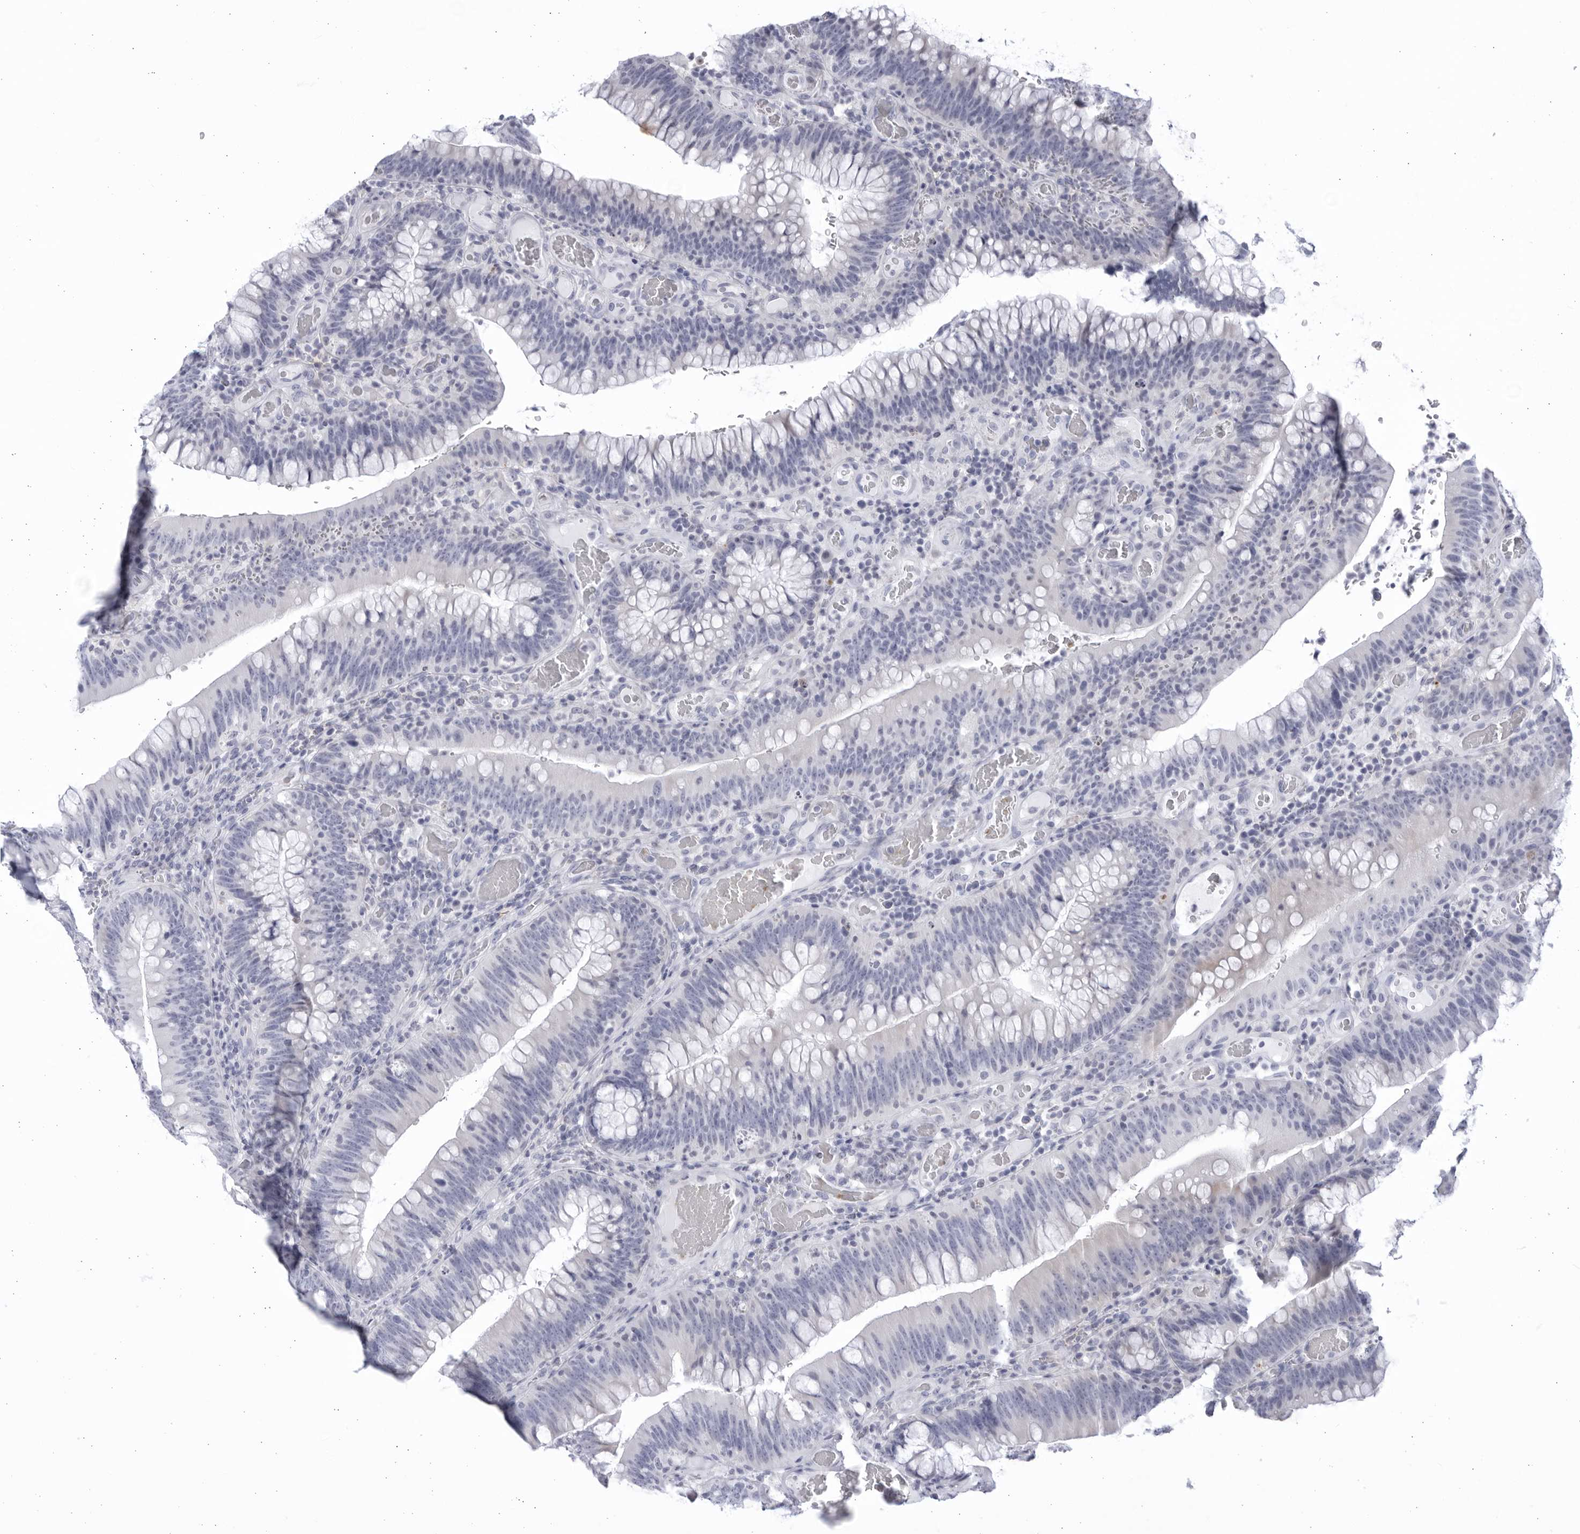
{"staining": {"intensity": "negative", "quantity": "none", "location": "none"}, "tissue": "colorectal cancer", "cell_type": "Tumor cells", "image_type": "cancer", "snomed": [{"axis": "morphology", "description": "Normal tissue, NOS"}, {"axis": "topography", "description": "Colon"}], "caption": "Immunohistochemistry image of neoplastic tissue: human colorectal cancer stained with DAB demonstrates no significant protein staining in tumor cells. (Stains: DAB (3,3'-diaminobenzidine) immunohistochemistry (IHC) with hematoxylin counter stain, Microscopy: brightfield microscopy at high magnification).", "gene": "CCDC181", "patient": {"sex": "female", "age": 82}}